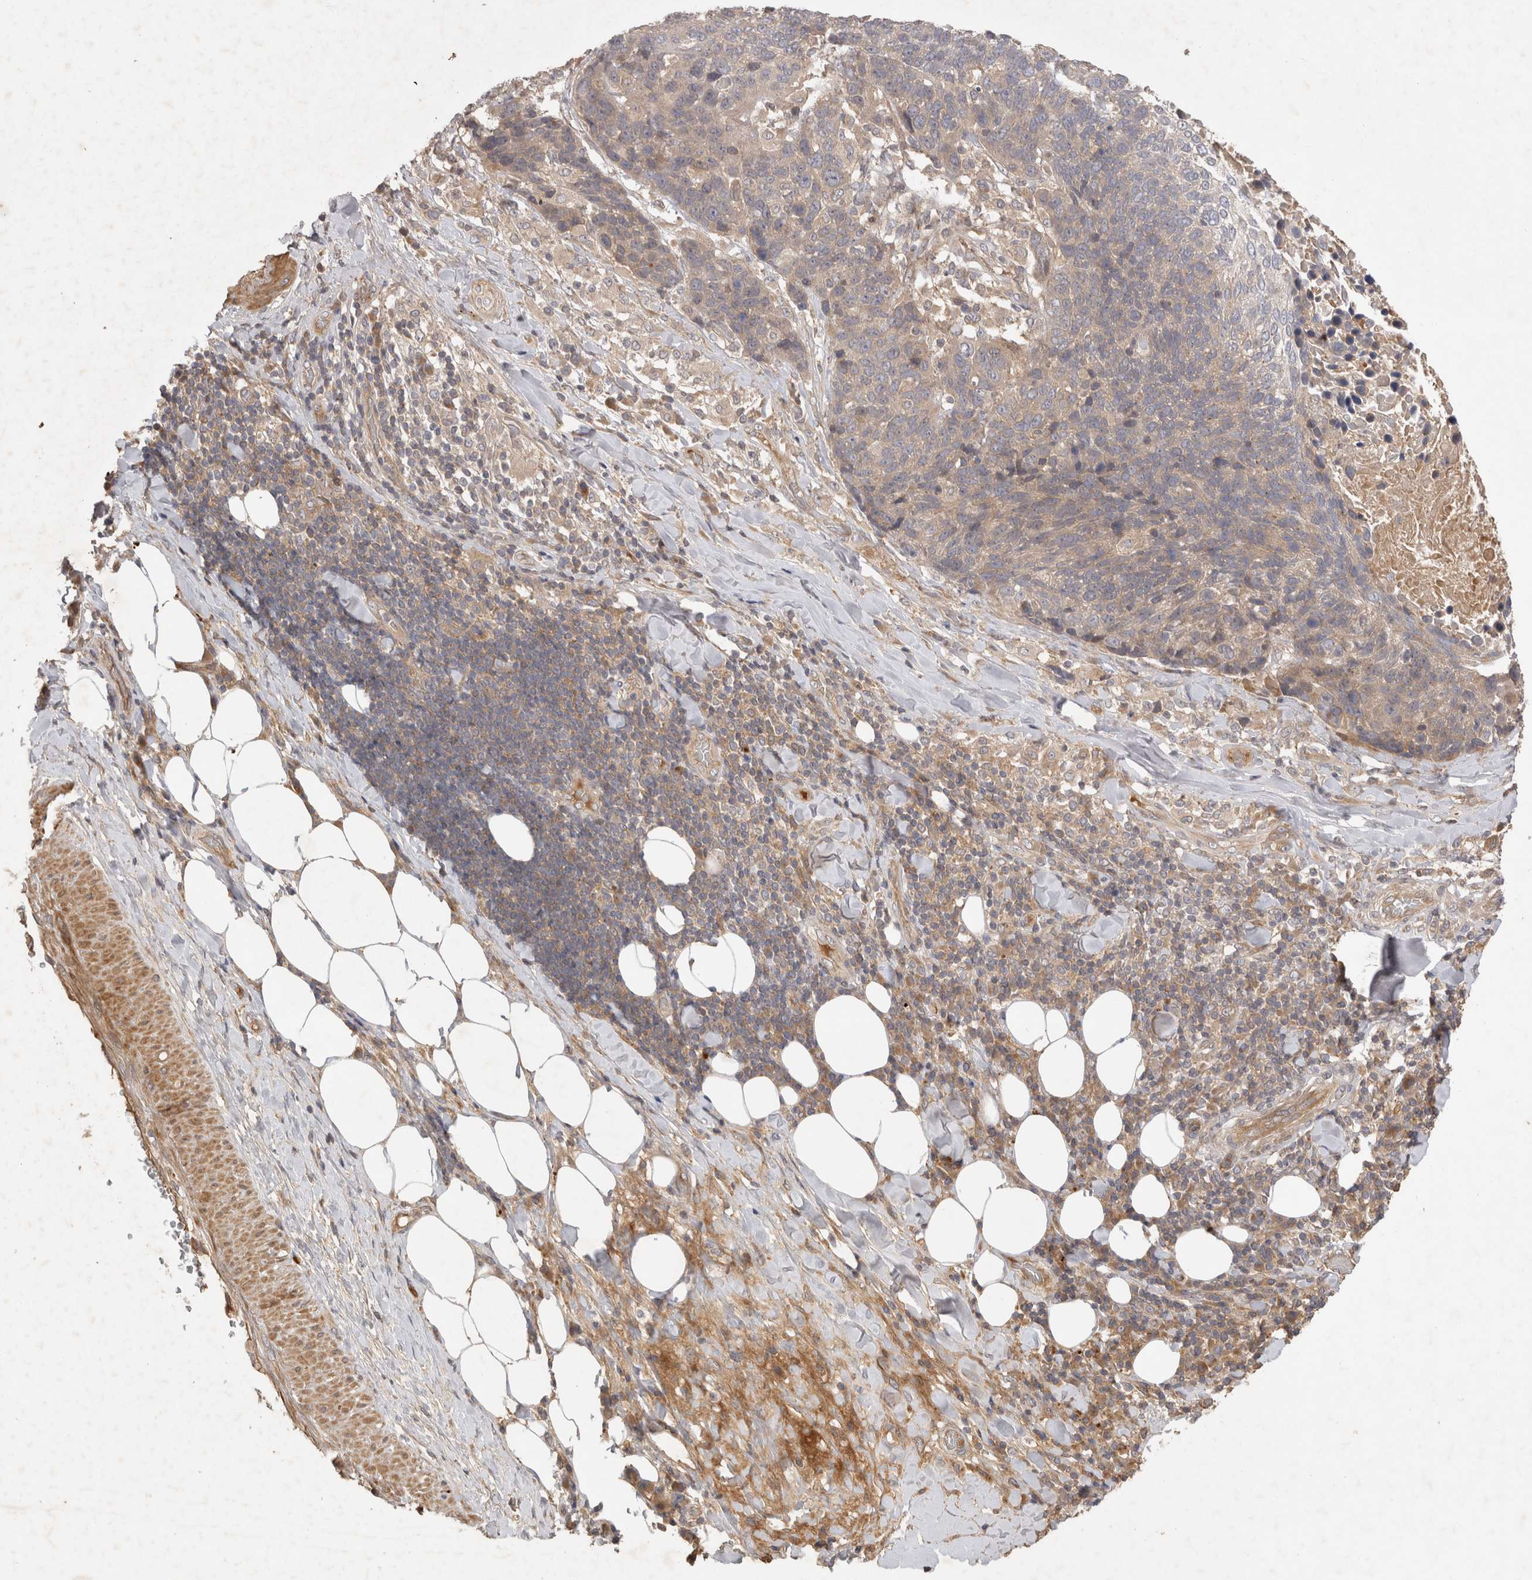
{"staining": {"intensity": "negative", "quantity": "none", "location": "none"}, "tissue": "lung cancer", "cell_type": "Tumor cells", "image_type": "cancer", "snomed": [{"axis": "morphology", "description": "Squamous cell carcinoma, NOS"}, {"axis": "topography", "description": "Lung"}], "caption": "Tumor cells show no significant protein positivity in lung squamous cell carcinoma. (Brightfield microscopy of DAB IHC at high magnification).", "gene": "PPP1R42", "patient": {"sex": "male", "age": 66}}